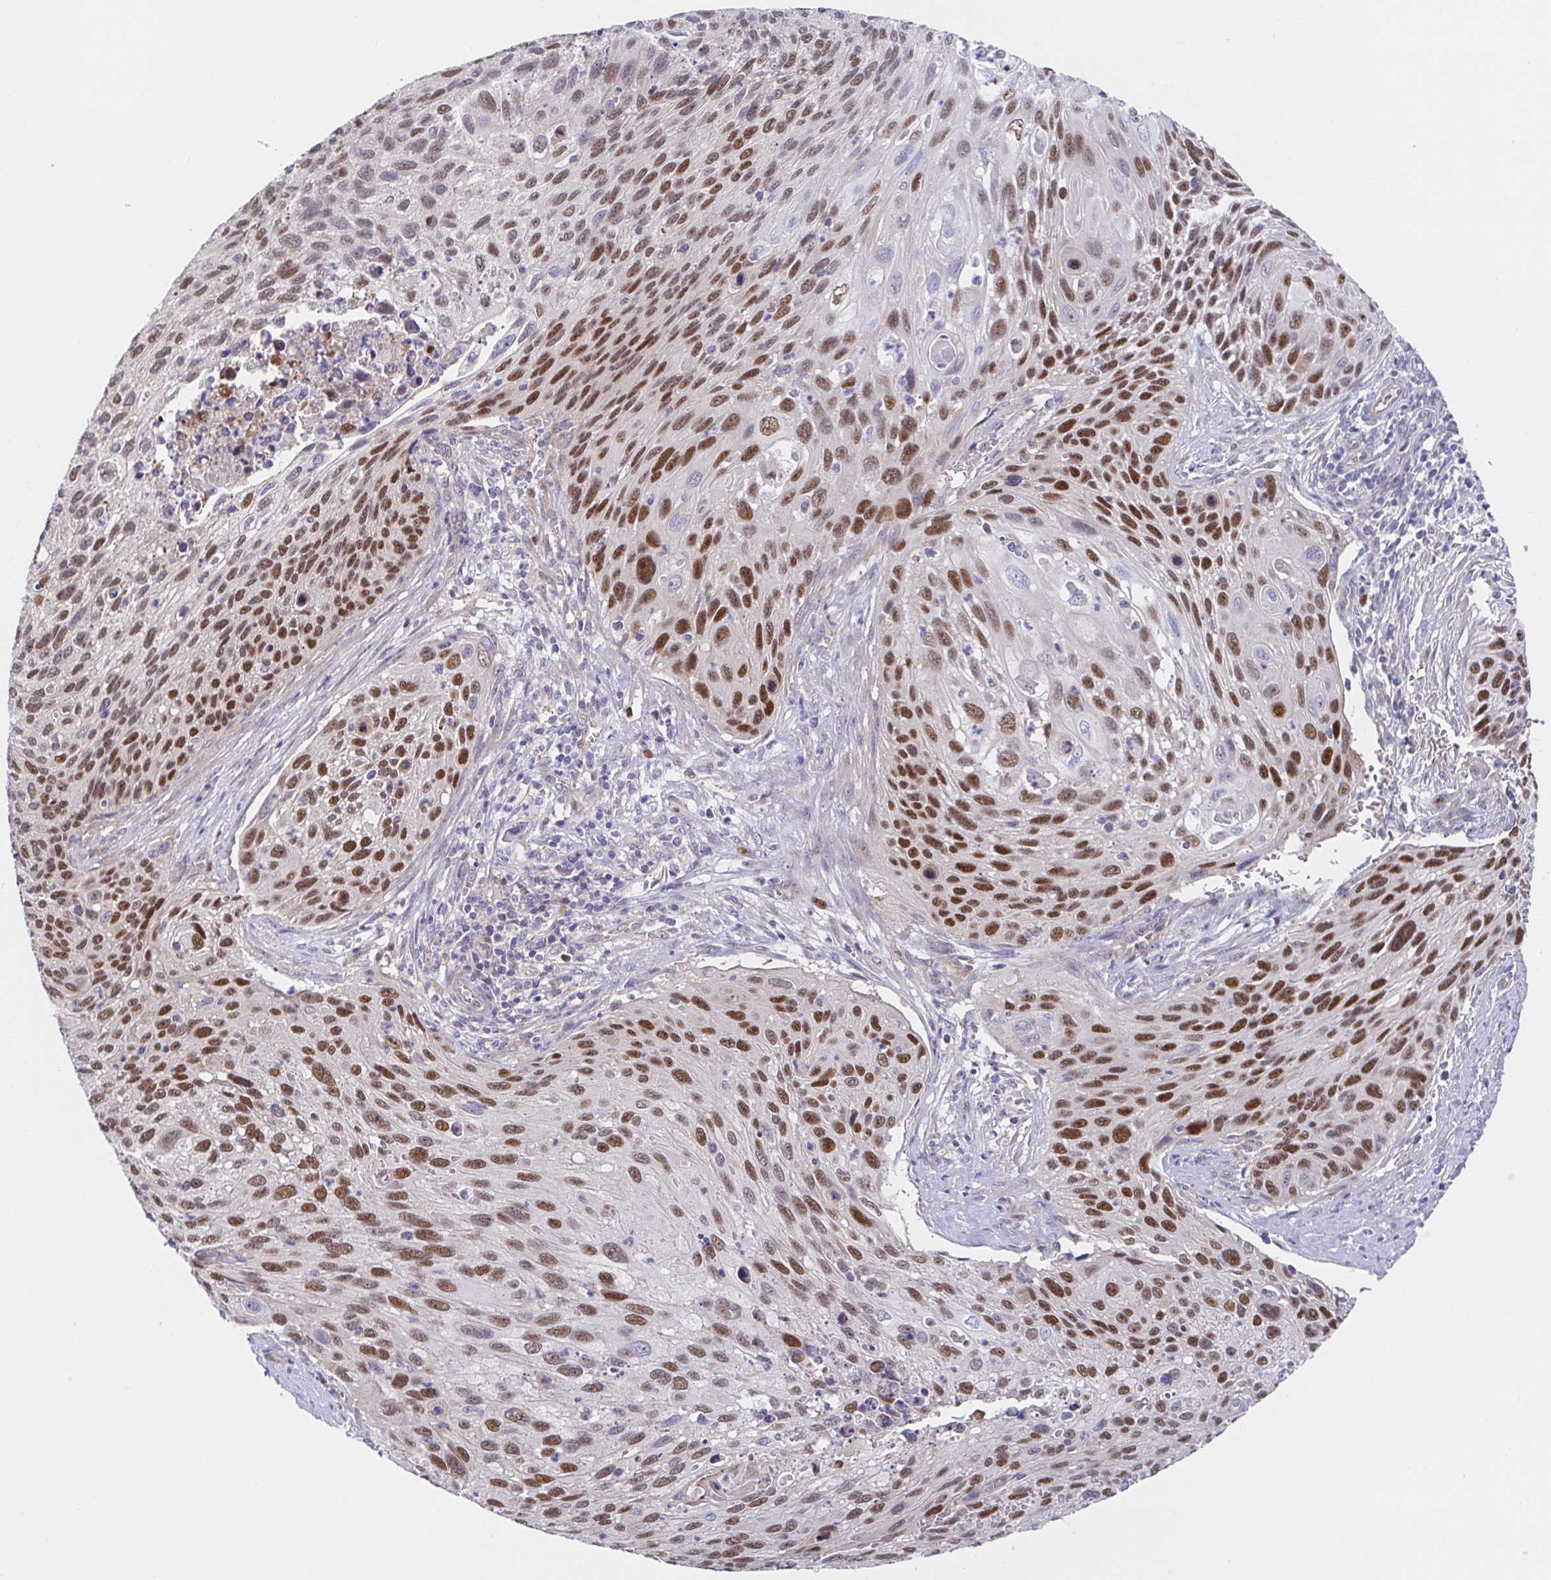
{"staining": {"intensity": "moderate", "quantity": ">75%", "location": "nuclear"}, "tissue": "cervical cancer", "cell_type": "Tumor cells", "image_type": "cancer", "snomed": [{"axis": "morphology", "description": "Squamous cell carcinoma, NOS"}, {"axis": "topography", "description": "Cervix"}], "caption": "Immunohistochemistry (DAB) staining of squamous cell carcinoma (cervical) demonstrates moderate nuclear protein positivity in approximately >75% of tumor cells.", "gene": "TIMELESS", "patient": {"sex": "female", "age": 70}}